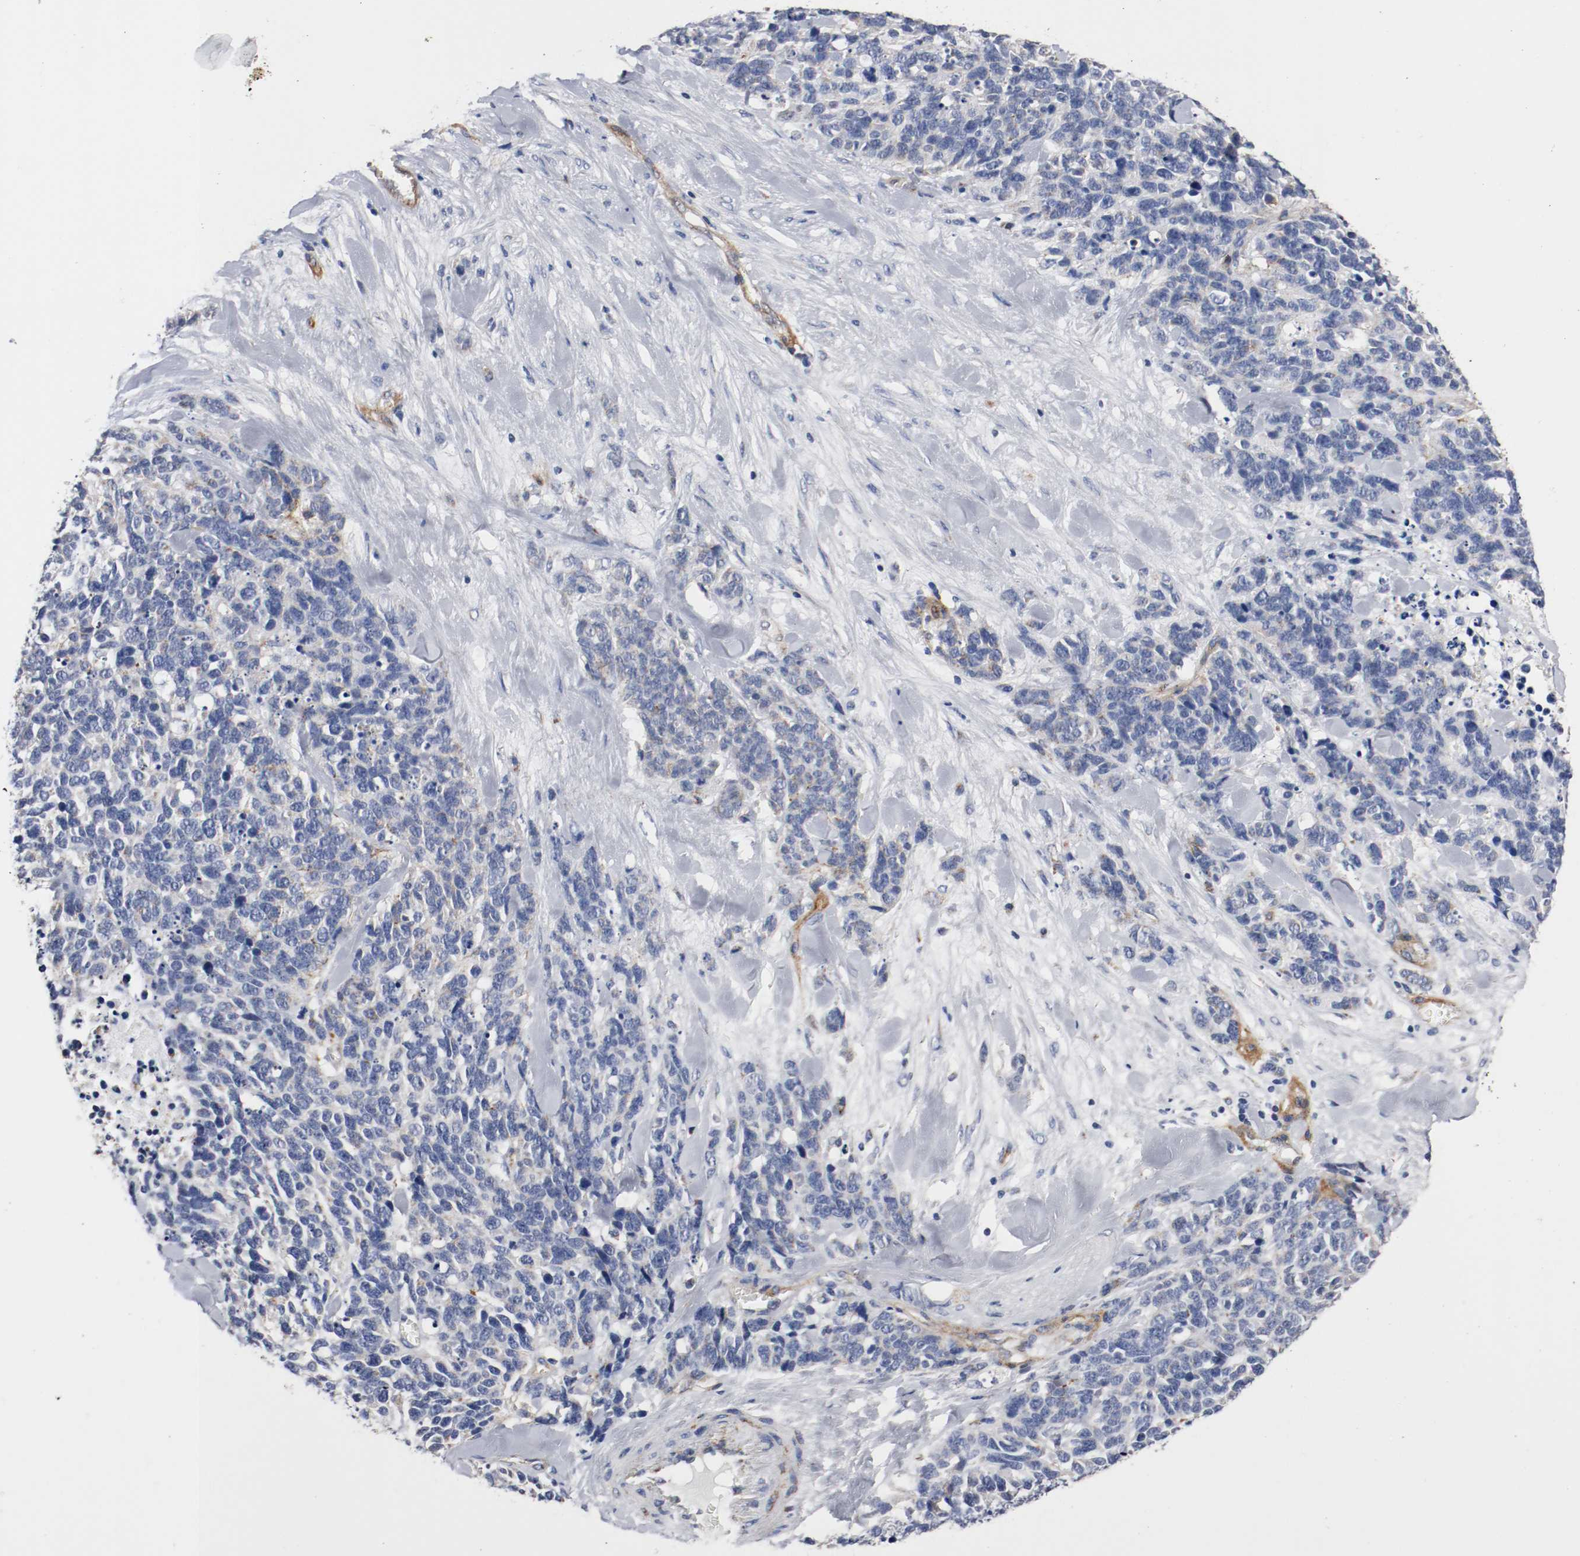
{"staining": {"intensity": "weak", "quantity": "<25%", "location": "cytoplasmic/membranous"}, "tissue": "lung cancer", "cell_type": "Tumor cells", "image_type": "cancer", "snomed": [{"axis": "morphology", "description": "Neoplasm, malignant, NOS"}, {"axis": "topography", "description": "Lung"}], "caption": "Tumor cells are negative for brown protein staining in lung cancer (malignant neoplasm).", "gene": "TUBD1", "patient": {"sex": "female", "age": 58}}